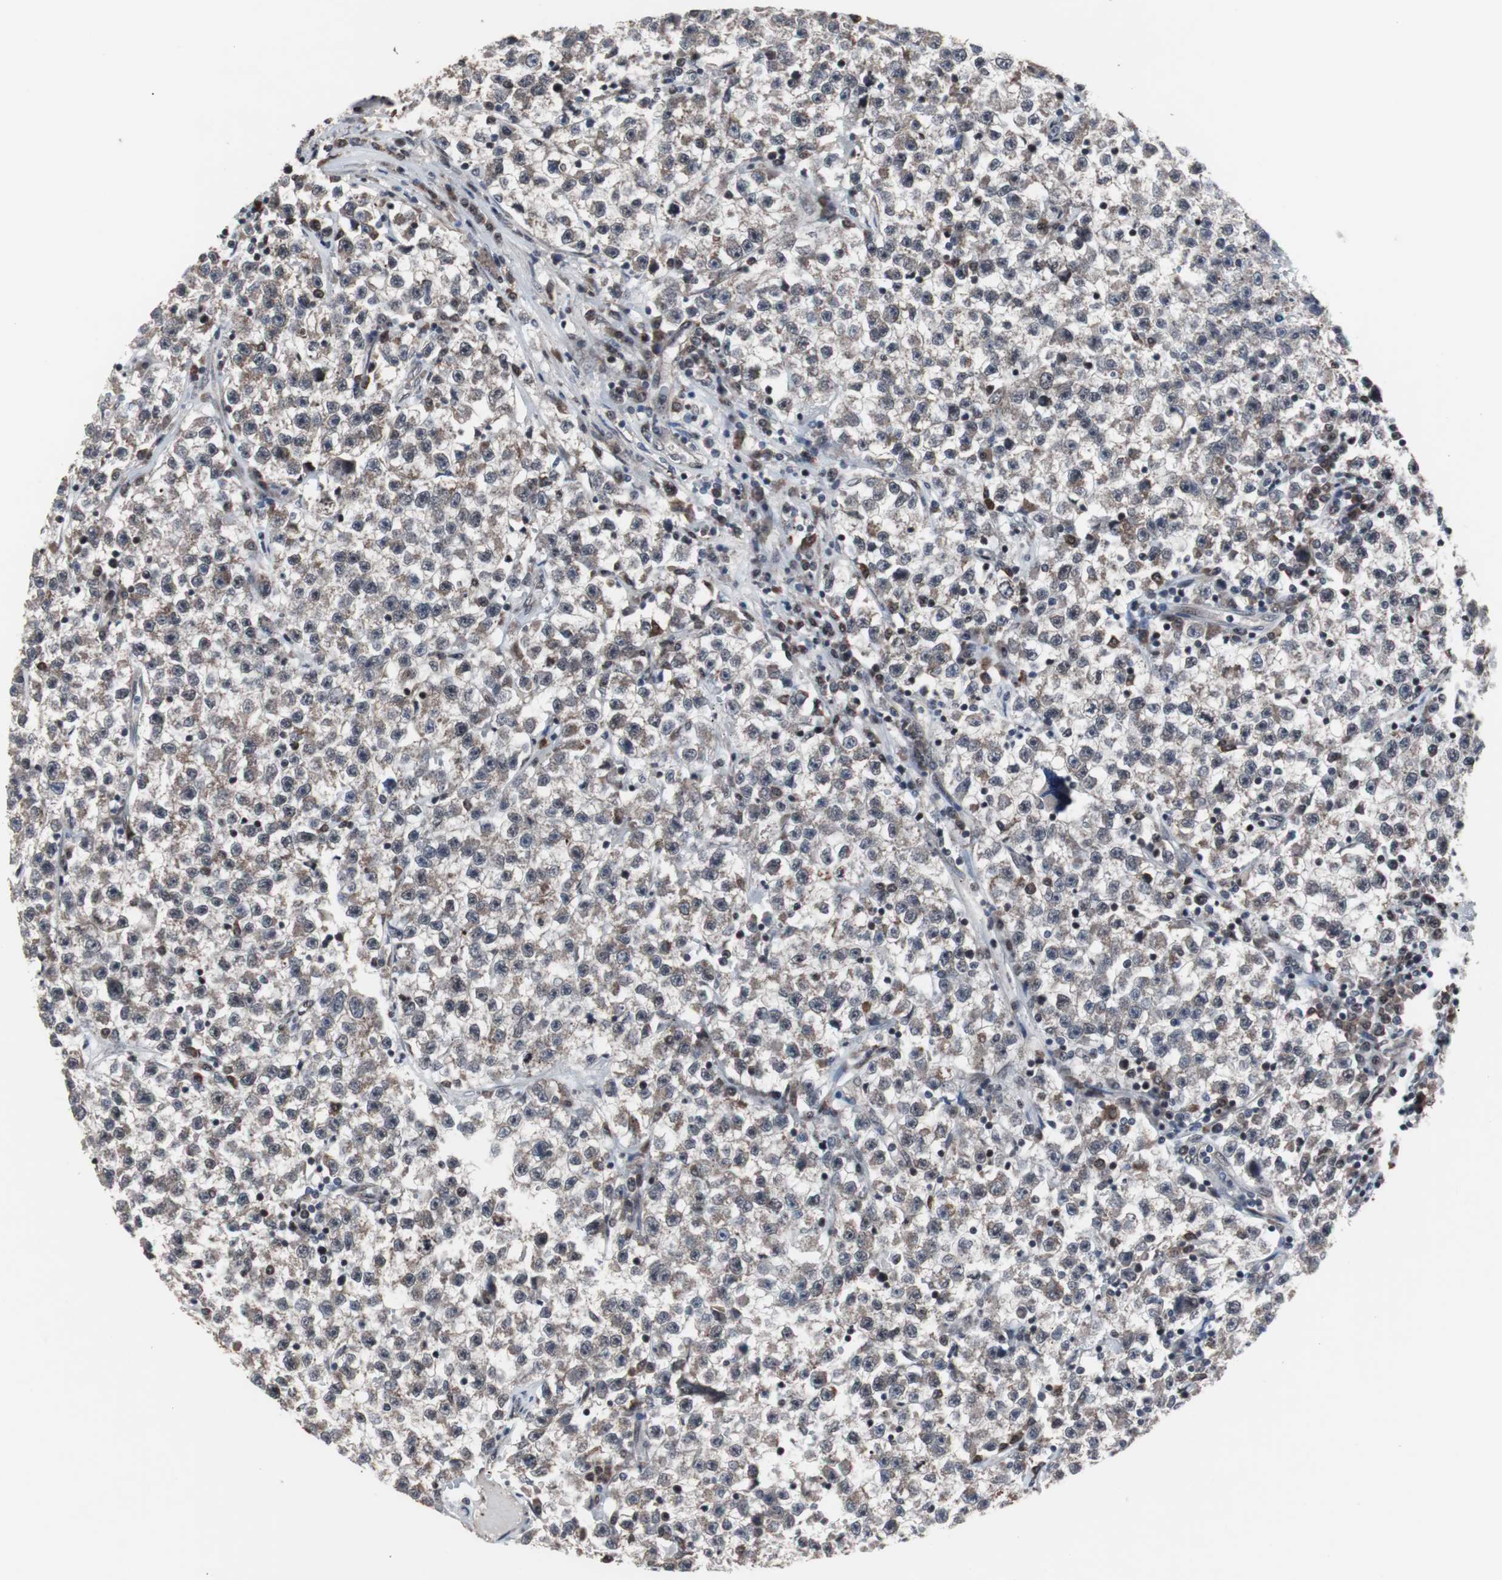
{"staining": {"intensity": "weak", "quantity": "25%-75%", "location": "cytoplasmic/membranous"}, "tissue": "testis cancer", "cell_type": "Tumor cells", "image_type": "cancer", "snomed": [{"axis": "morphology", "description": "Seminoma, NOS"}, {"axis": "topography", "description": "Testis"}], "caption": "The histopathology image exhibits a brown stain indicating the presence of a protein in the cytoplasmic/membranous of tumor cells in testis cancer.", "gene": "GTF2F2", "patient": {"sex": "male", "age": 22}}